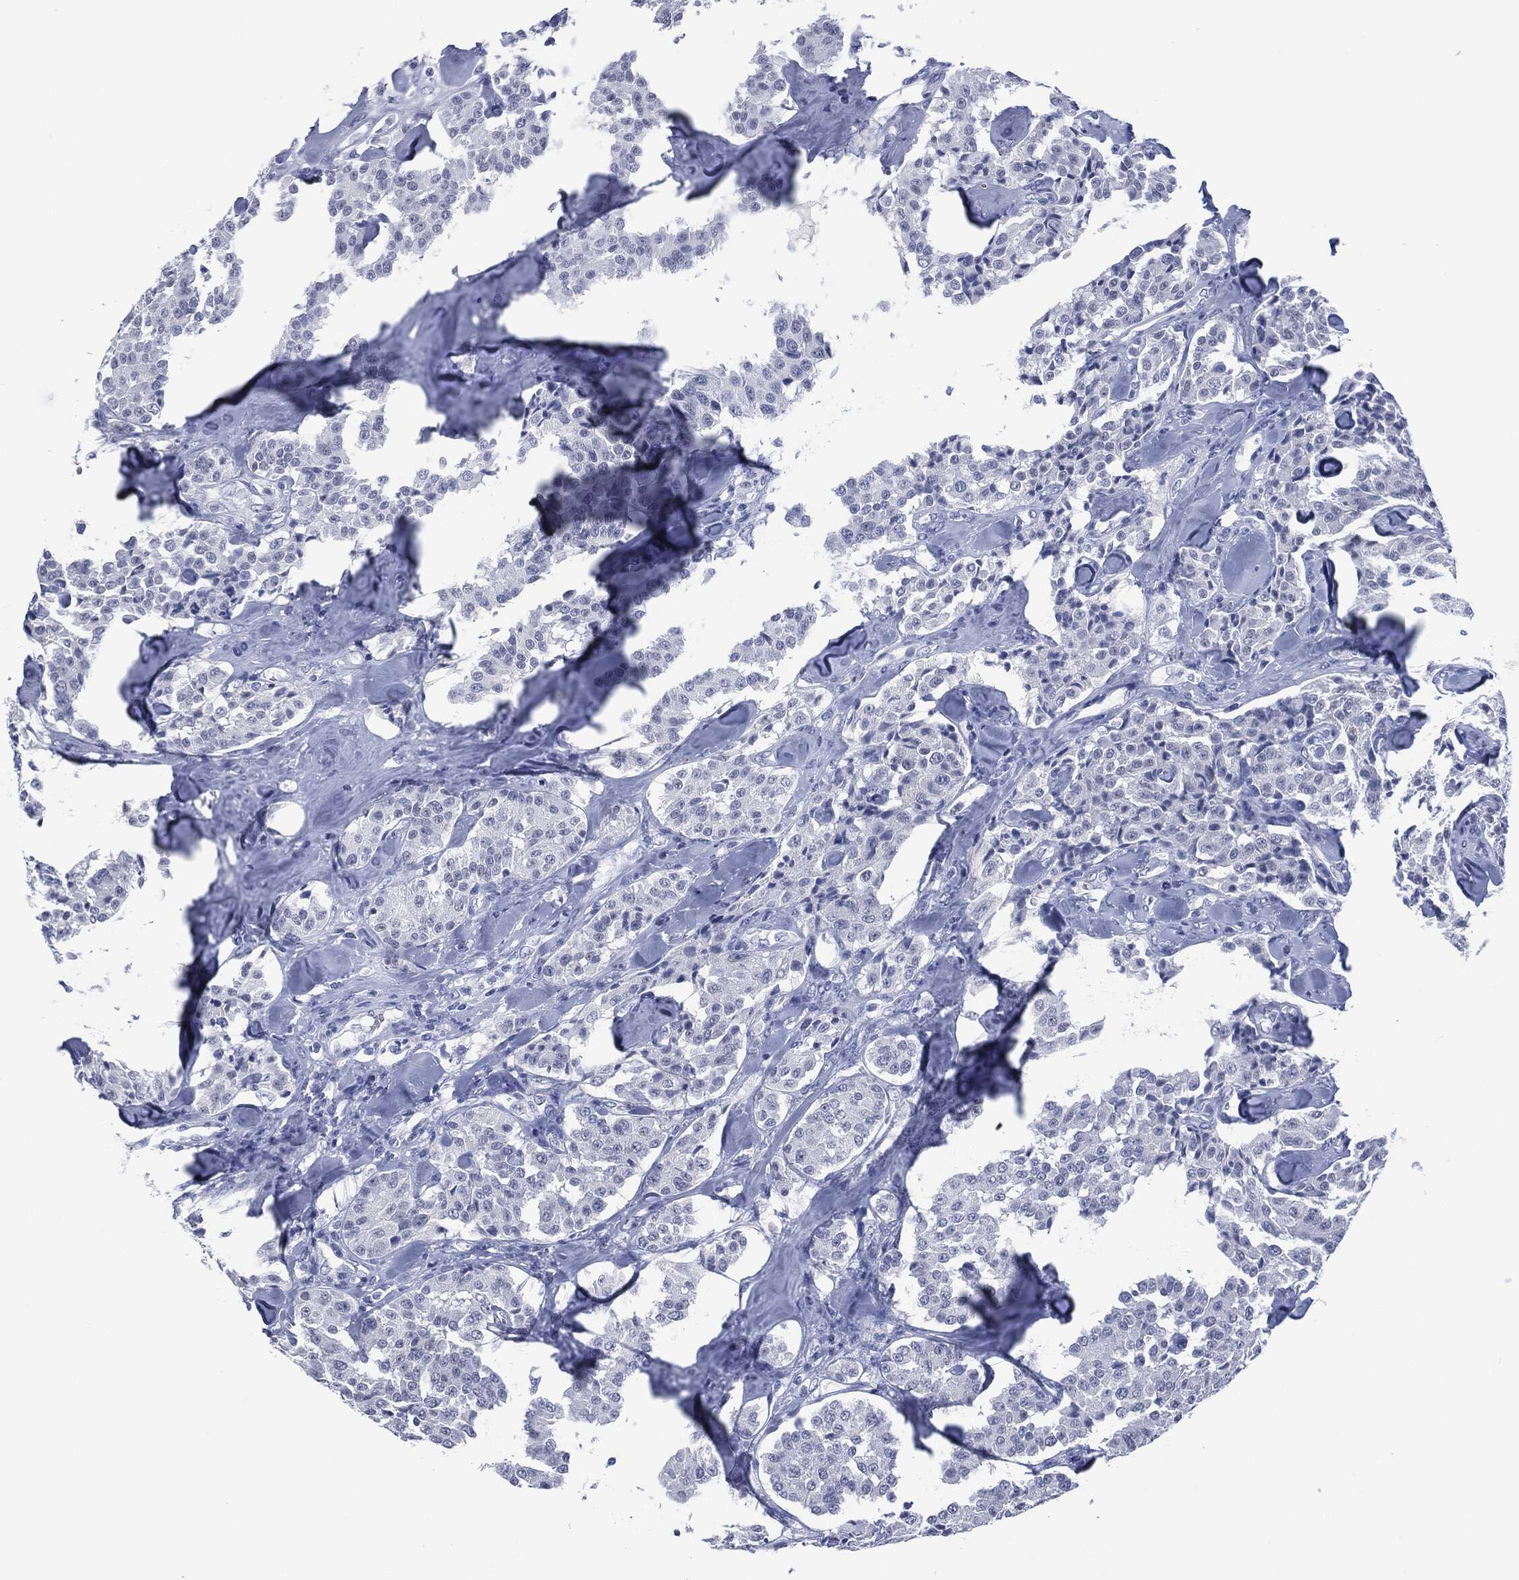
{"staining": {"intensity": "negative", "quantity": "none", "location": "none"}, "tissue": "carcinoid", "cell_type": "Tumor cells", "image_type": "cancer", "snomed": [{"axis": "morphology", "description": "Carcinoid, malignant, NOS"}, {"axis": "topography", "description": "Pancreas"}], "caption": "Immunohistochemistry (IHC) of human carcinoid demonstrates no expression in tumor cells. (DAB (3,3'-diaminobenzidine) immunohistochemistry visualized using brightfield microscopy, high magnification).", "gene": "MUC16", "patient": {"sex": "male", "age": 41}}